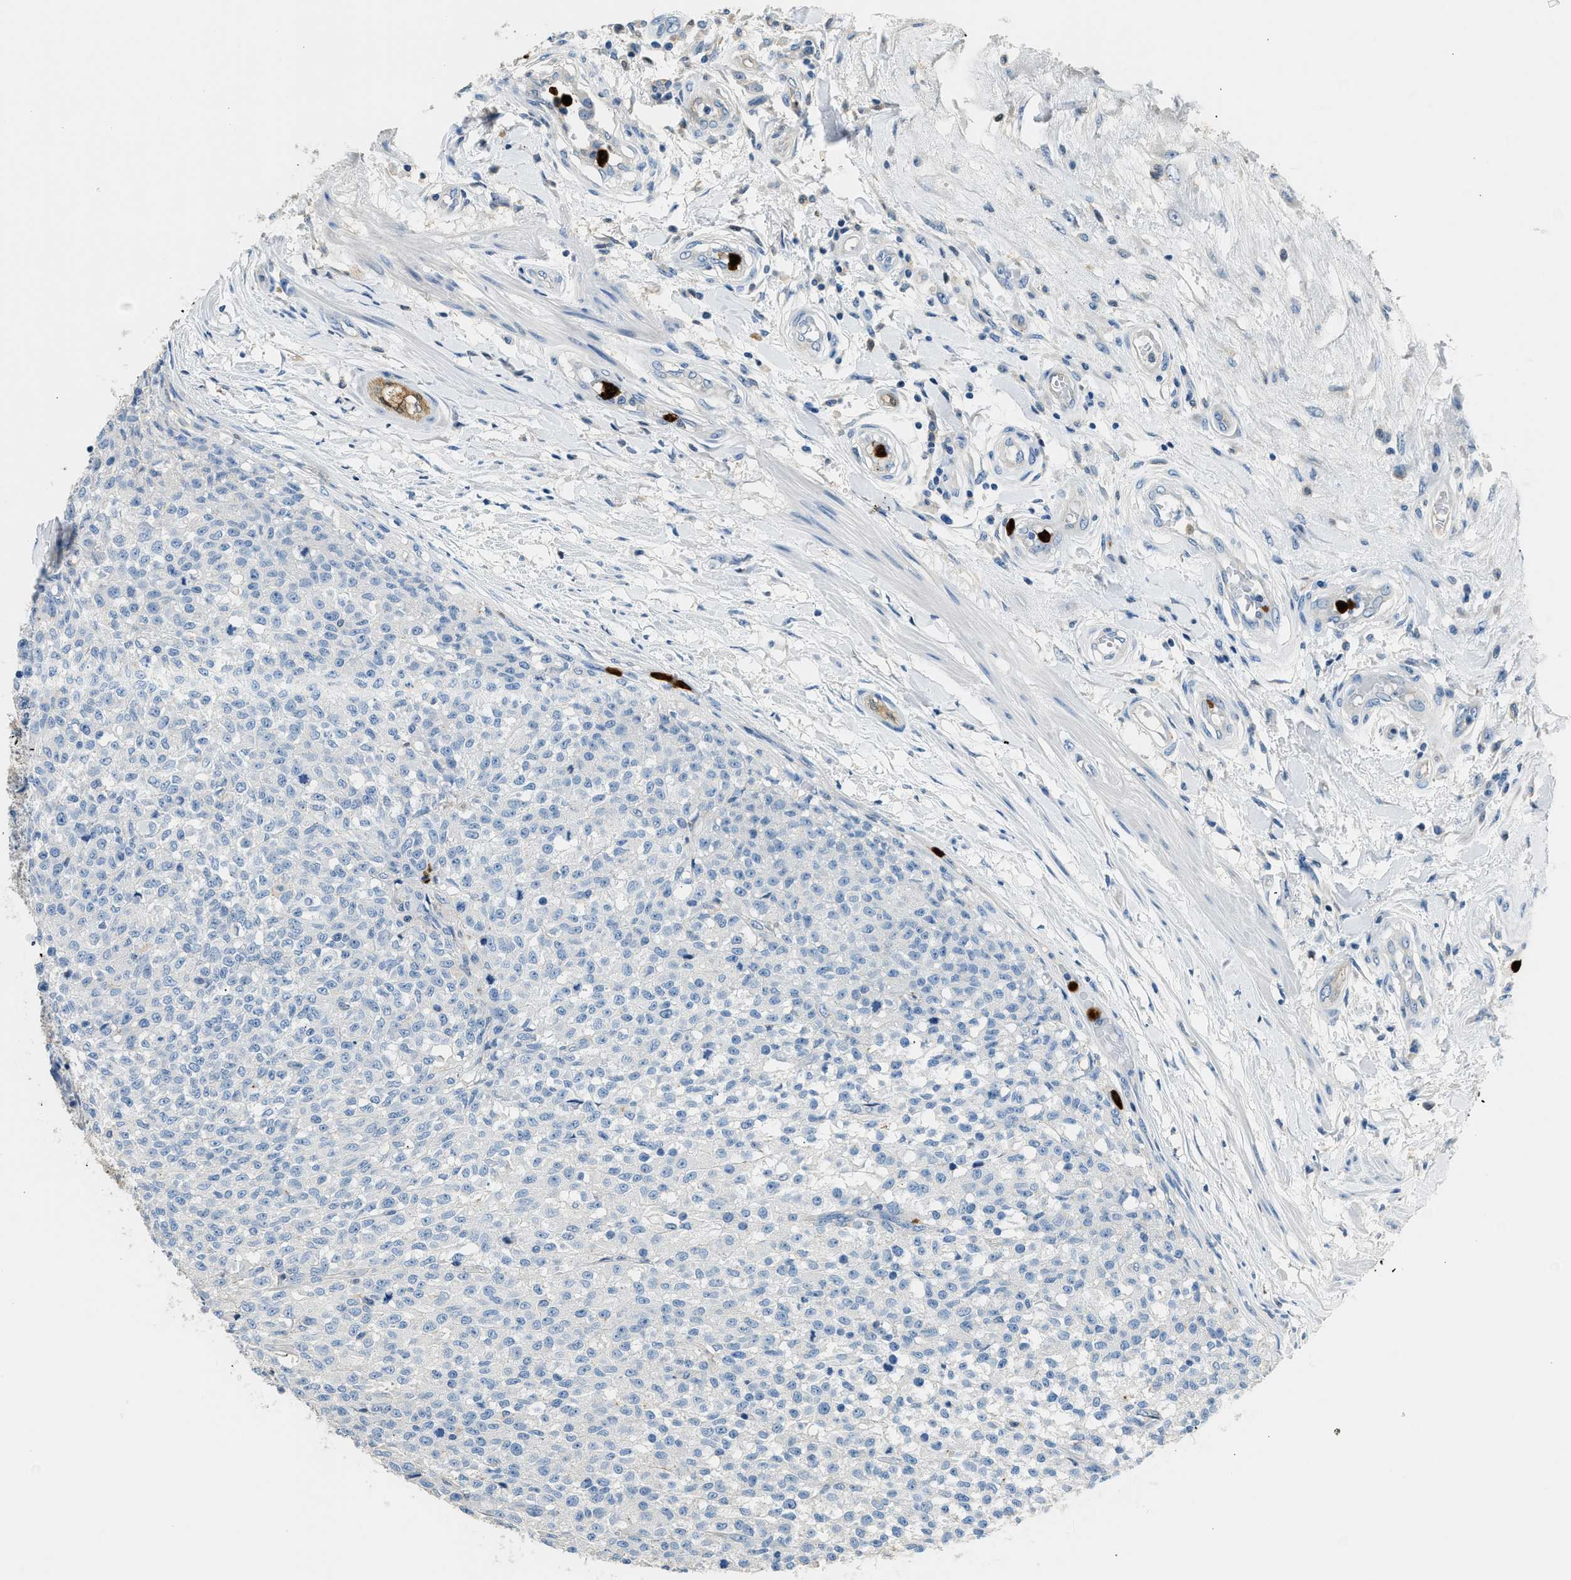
{"staining": {"intensity": "negative", "quantity": "none", "location": "none"}, "tissue": "testis cancer", "cell_type": "Tumor cells", "image_type": "cancer", "snomed": [{"axis": "morphology", "description": "Seminoma, NOS"}, {"axis": "topography", "description": "Testis"}], "caption": "The histopathology image displays no significant expression in tumor cells of testis cancer (seminoma).", "gene": "ANXA3", "patient": {"sex": "male", "age": 59}}